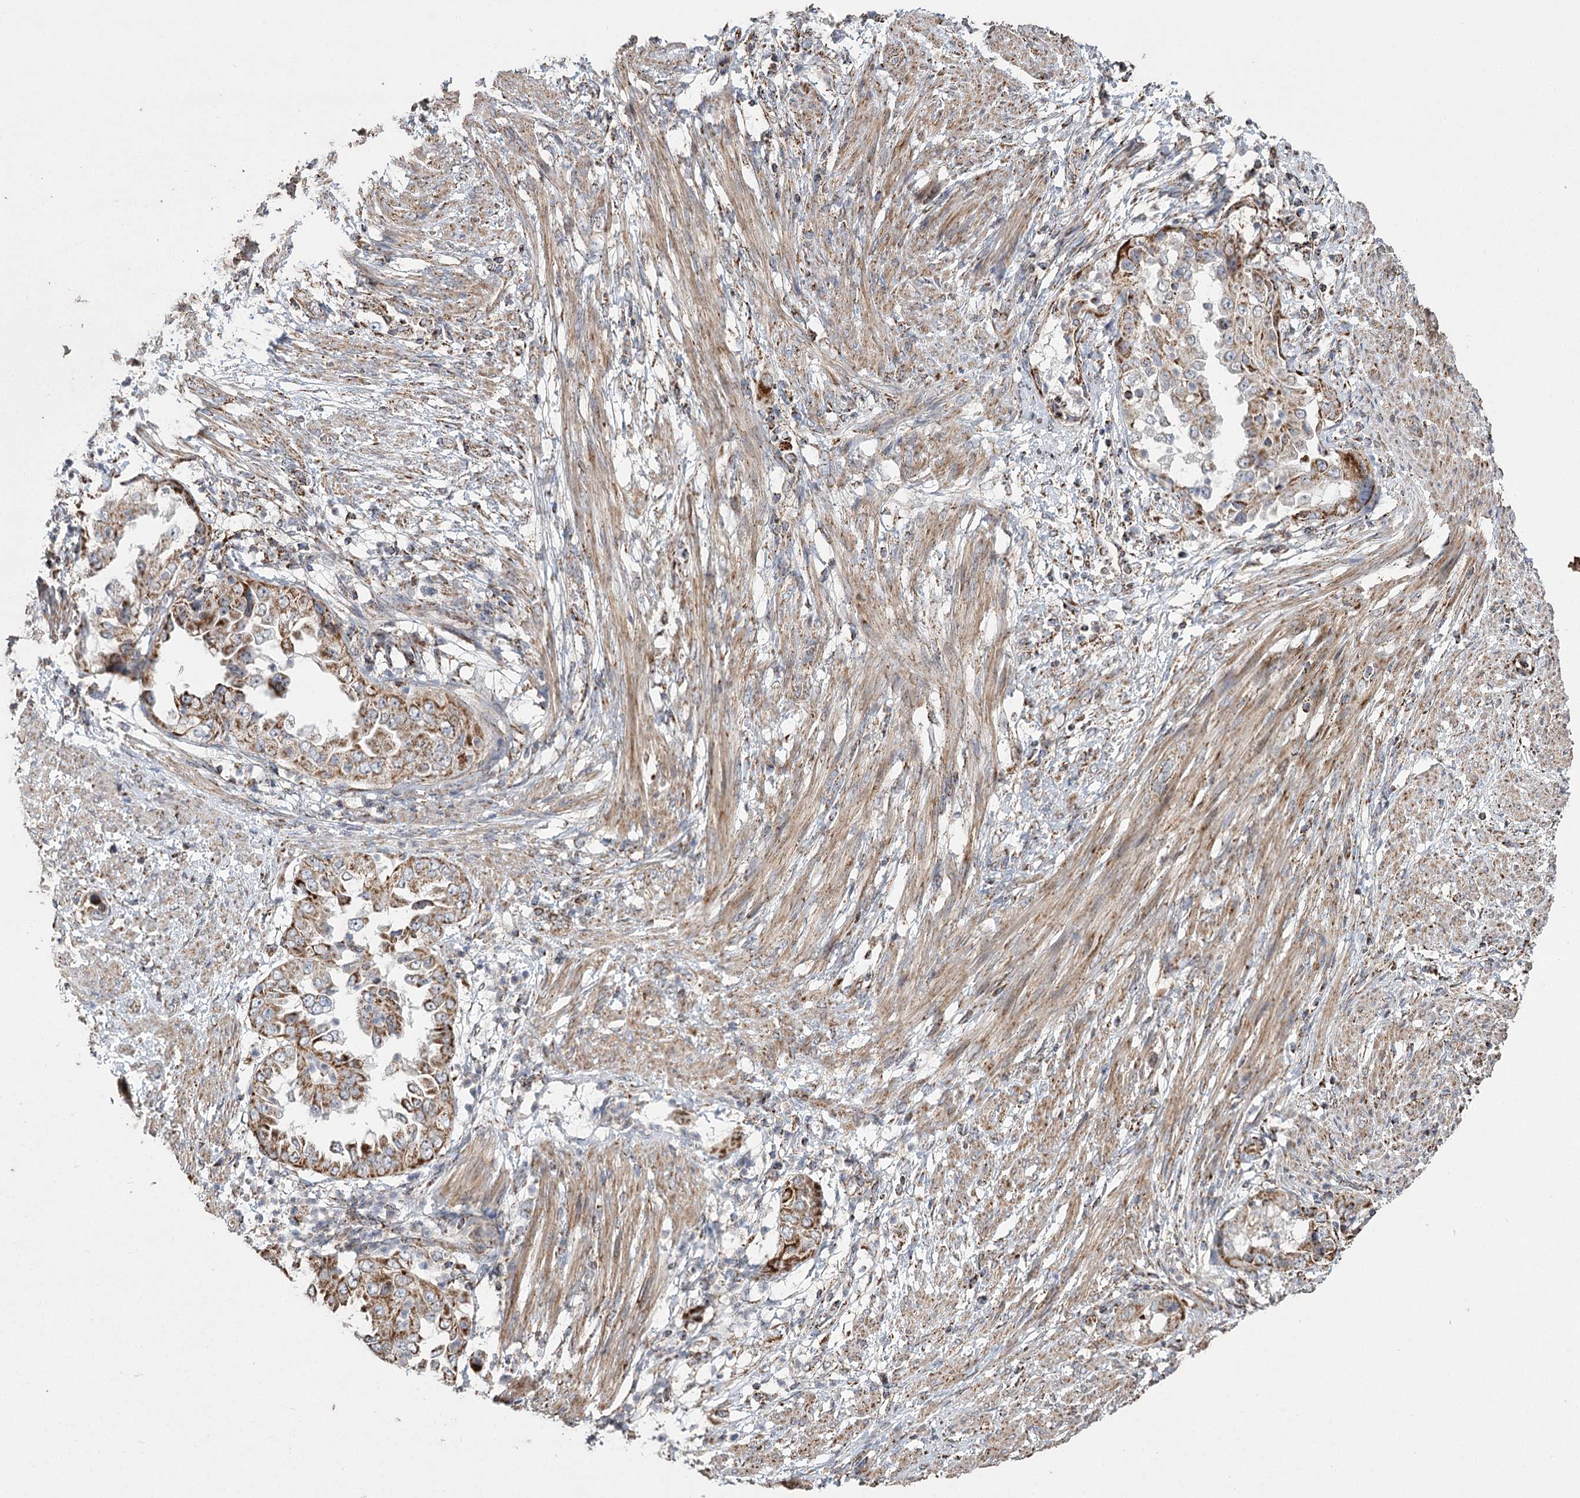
{"staining": {"intensity": "moderate", "quantity": ">75%", "location": "cytoplasmic/membranous"}, "tissue": "endometrial cancer", "cell_type": "Tumor cells", "image_type": "cancer", "snomed": [{"axis": "morphology", "description": "Adenocarcinoma, NOS"}, {"axis": "topography", "description": "Endometrium"}], "caption": "This is a micrograph of immunohistochemistry staining of endometrial cancer, which shows moderate expression in the cytoplasmic/membranous of tumor cells.", "gene": "RANBP3L", "patient": {"sex": "female", "age": 85}}